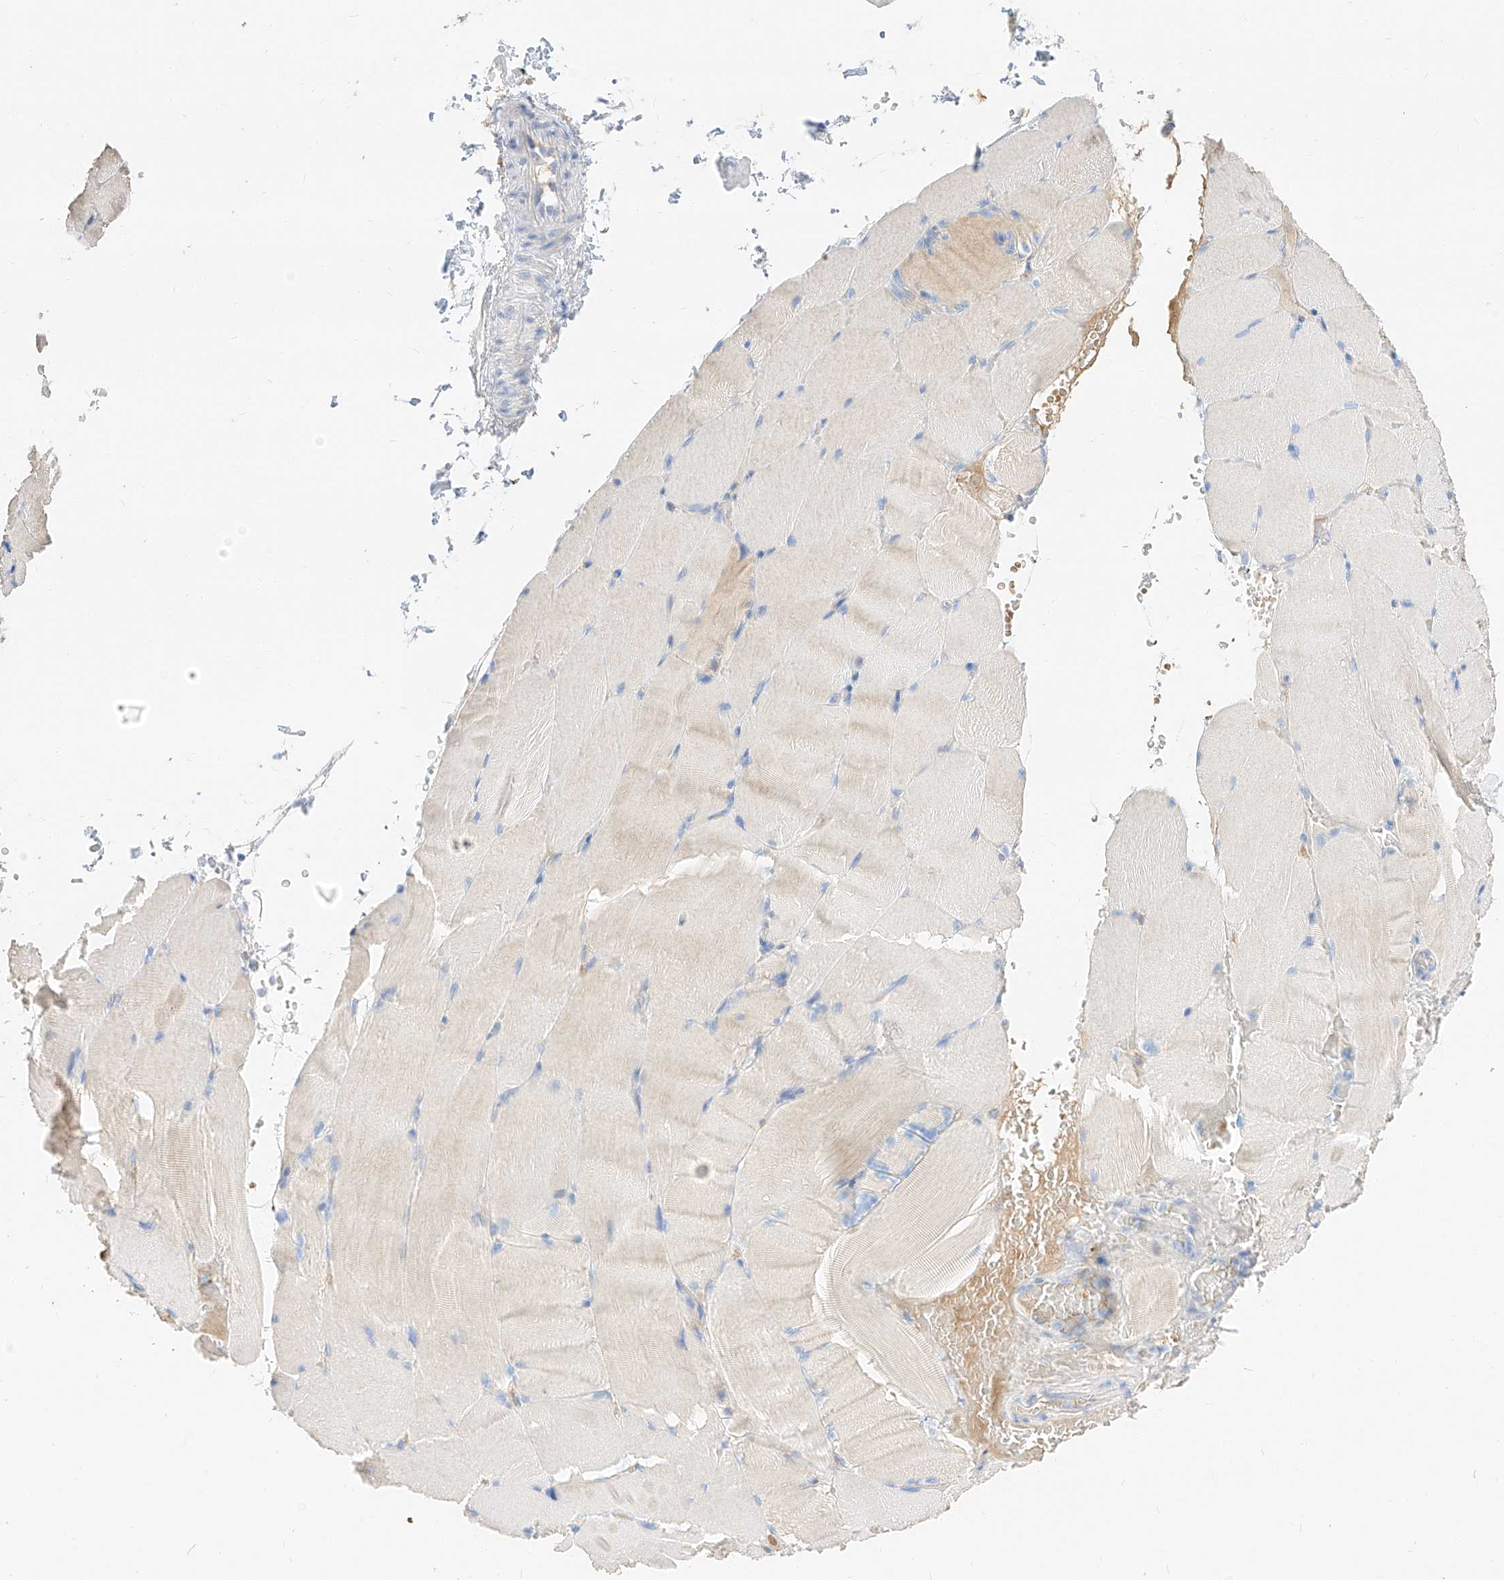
{"staining": {"intensity": "negative", "quantity": "none", "location": "none"}, "tissue": "skeletal muscle", "cell_type": "Myocytes", "image_type": "normal", "snomed": [{"axis": "morphology", "description": "Normal tissue, NOS"}, {"axis": "topography", "description": "Skeletal muscle"}, {"axis": "topography", "description": "Parathyroid gland"}], "caption": "This image is of unremarkable skeletal muscle stained with immunohistochemistry to label a protein in brown with the nuclei are counter-stained blue. There is no expression in myocytes.", "gene": "MAP7", "patient": {"sex": "female", "age": 37}}